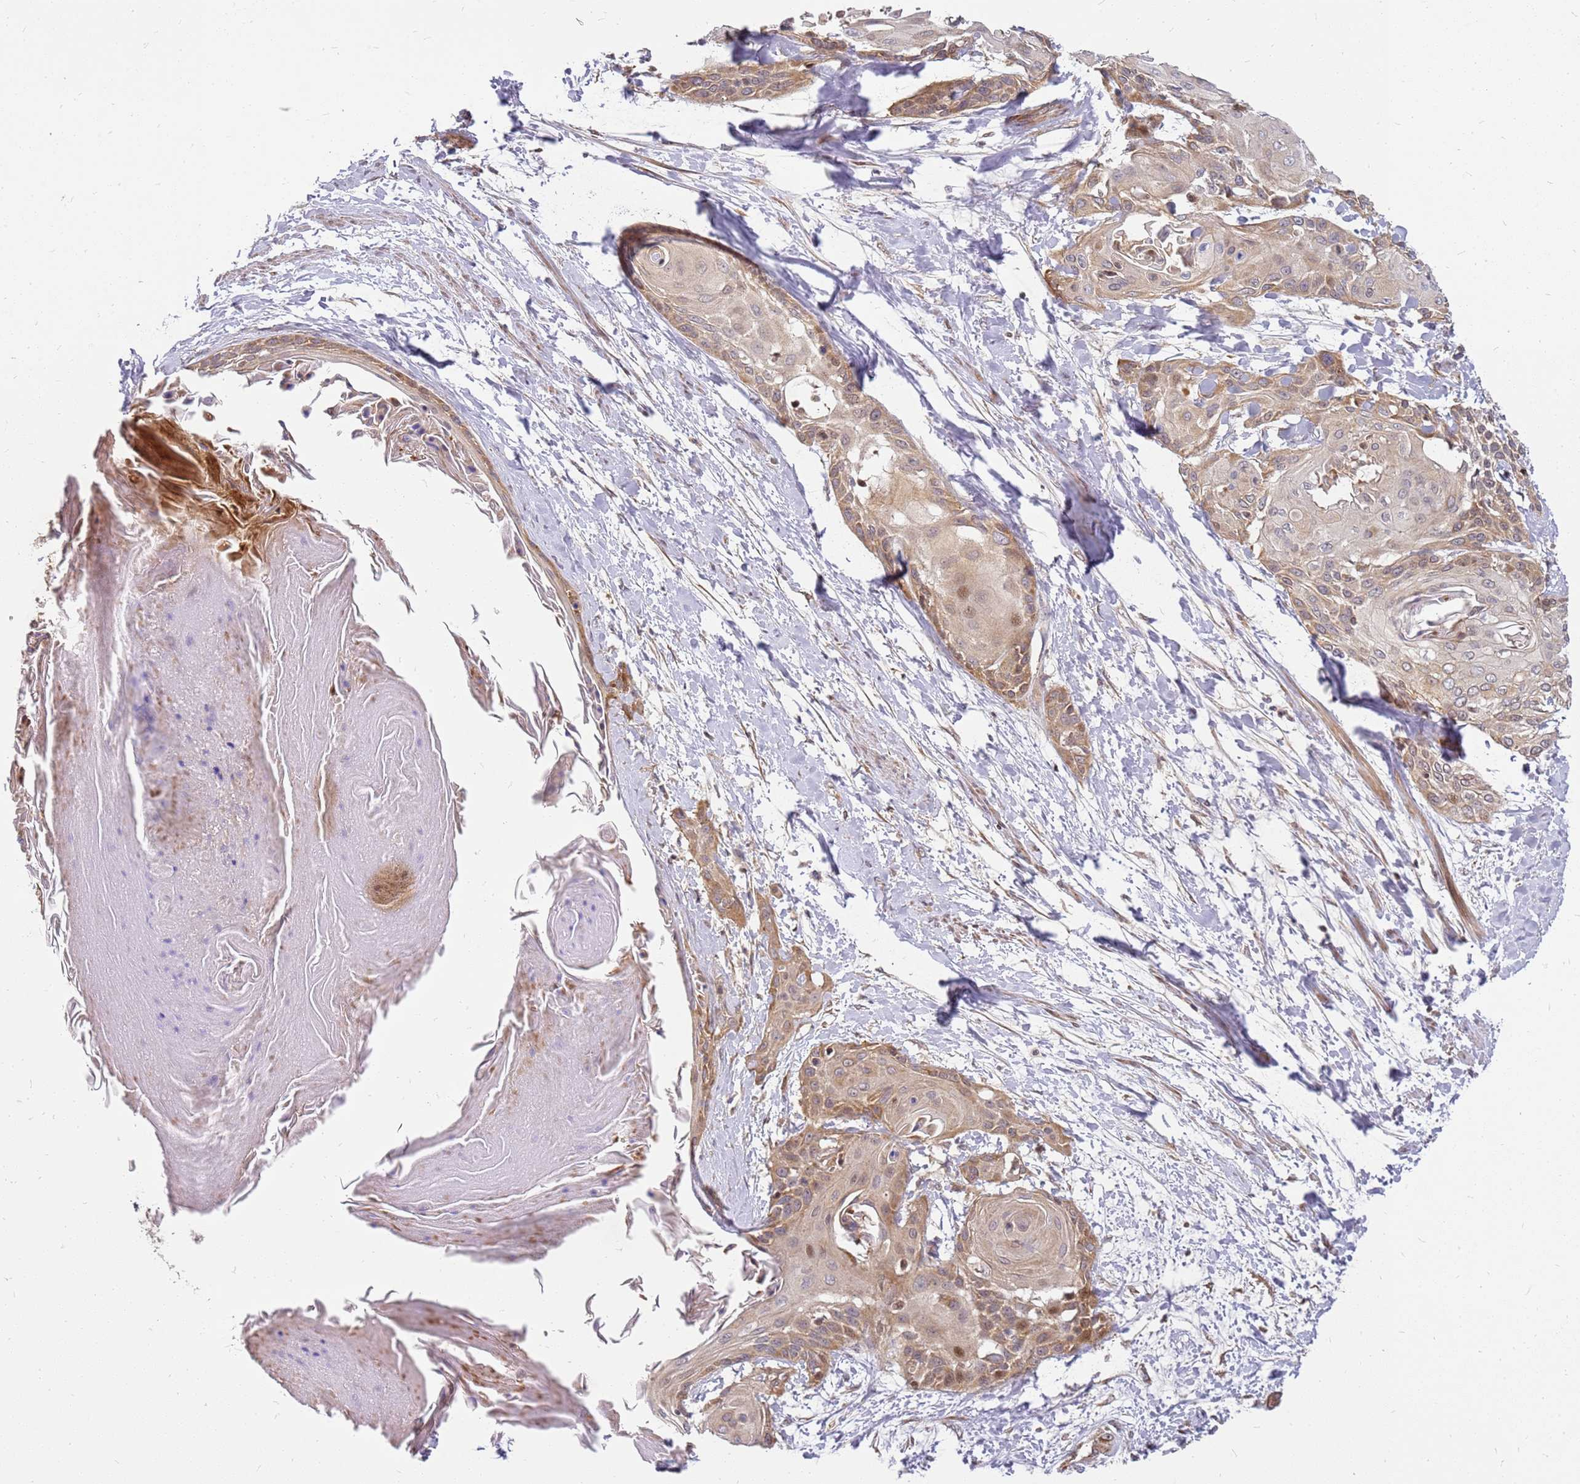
{"staining": {"intensity": "moderate", "quantity": ">75%", "location": "cytoplasmic/membranous"}, "tissue": "cervical cancer", "cell_type": "Tumor cells", "image_type": "cancer", "snomed": [{"axis": "morphology", "description": "Squamous cell carcinoma, NOS"}, {"axis": "topography", "description": "Cervix"}], "caption": "The image shows staining of squamous cell carcinoma (cervical), revealing moderate cytoplasmic/membranous protein positivity (brown color) within tumor cells. (DAB (3,3'-diaminobenzidine) = brown stain, brightfield microscopy at high magnification).", "gene": "CCDC159", "patient": {"sex": "female", "age": 57}}